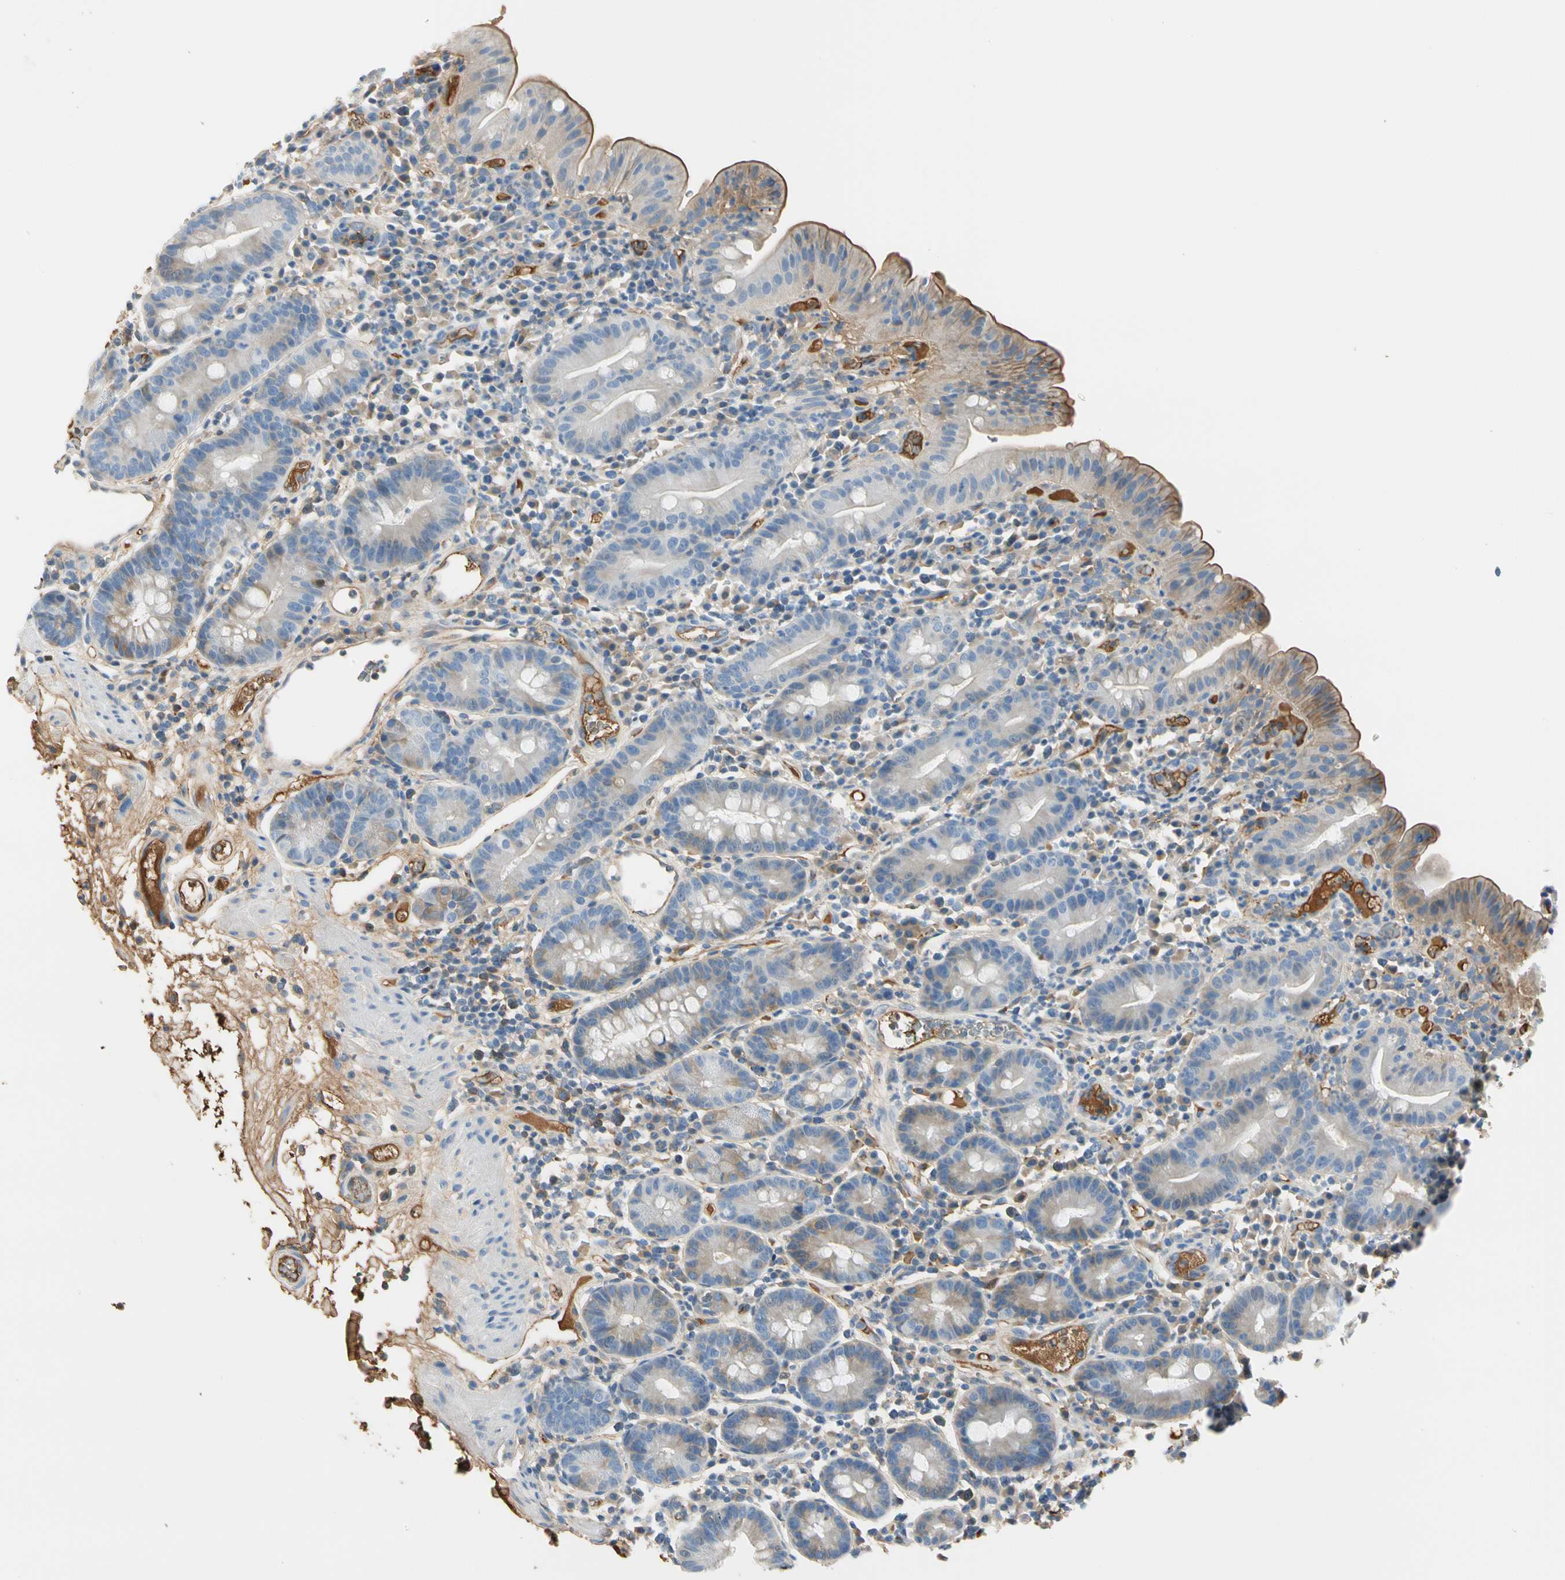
{"staining": {"intensity": "moderate", "quantity": "<25%", "location": "cytoplasmic/membranous"}, "tissue": "duodenum", "cell_type": "Glandular cells", "image_type": "normal", "snomed": [{"axis": "morphology", "description": "Normal tissue, NOS"}, {"axis": "topography", "description": "Duodenum"}], "caption": "Duodenum stained with DAB IHC displays low levels of moderate cytoplasmic/membranous positivity in approximately <25% of glandular cells. Immunohistochemistry stains the protein of interest in brown and the nuclei are stained blue.", "gene": "LAMB3", "patient": {"sex": "male", "age": 50}}